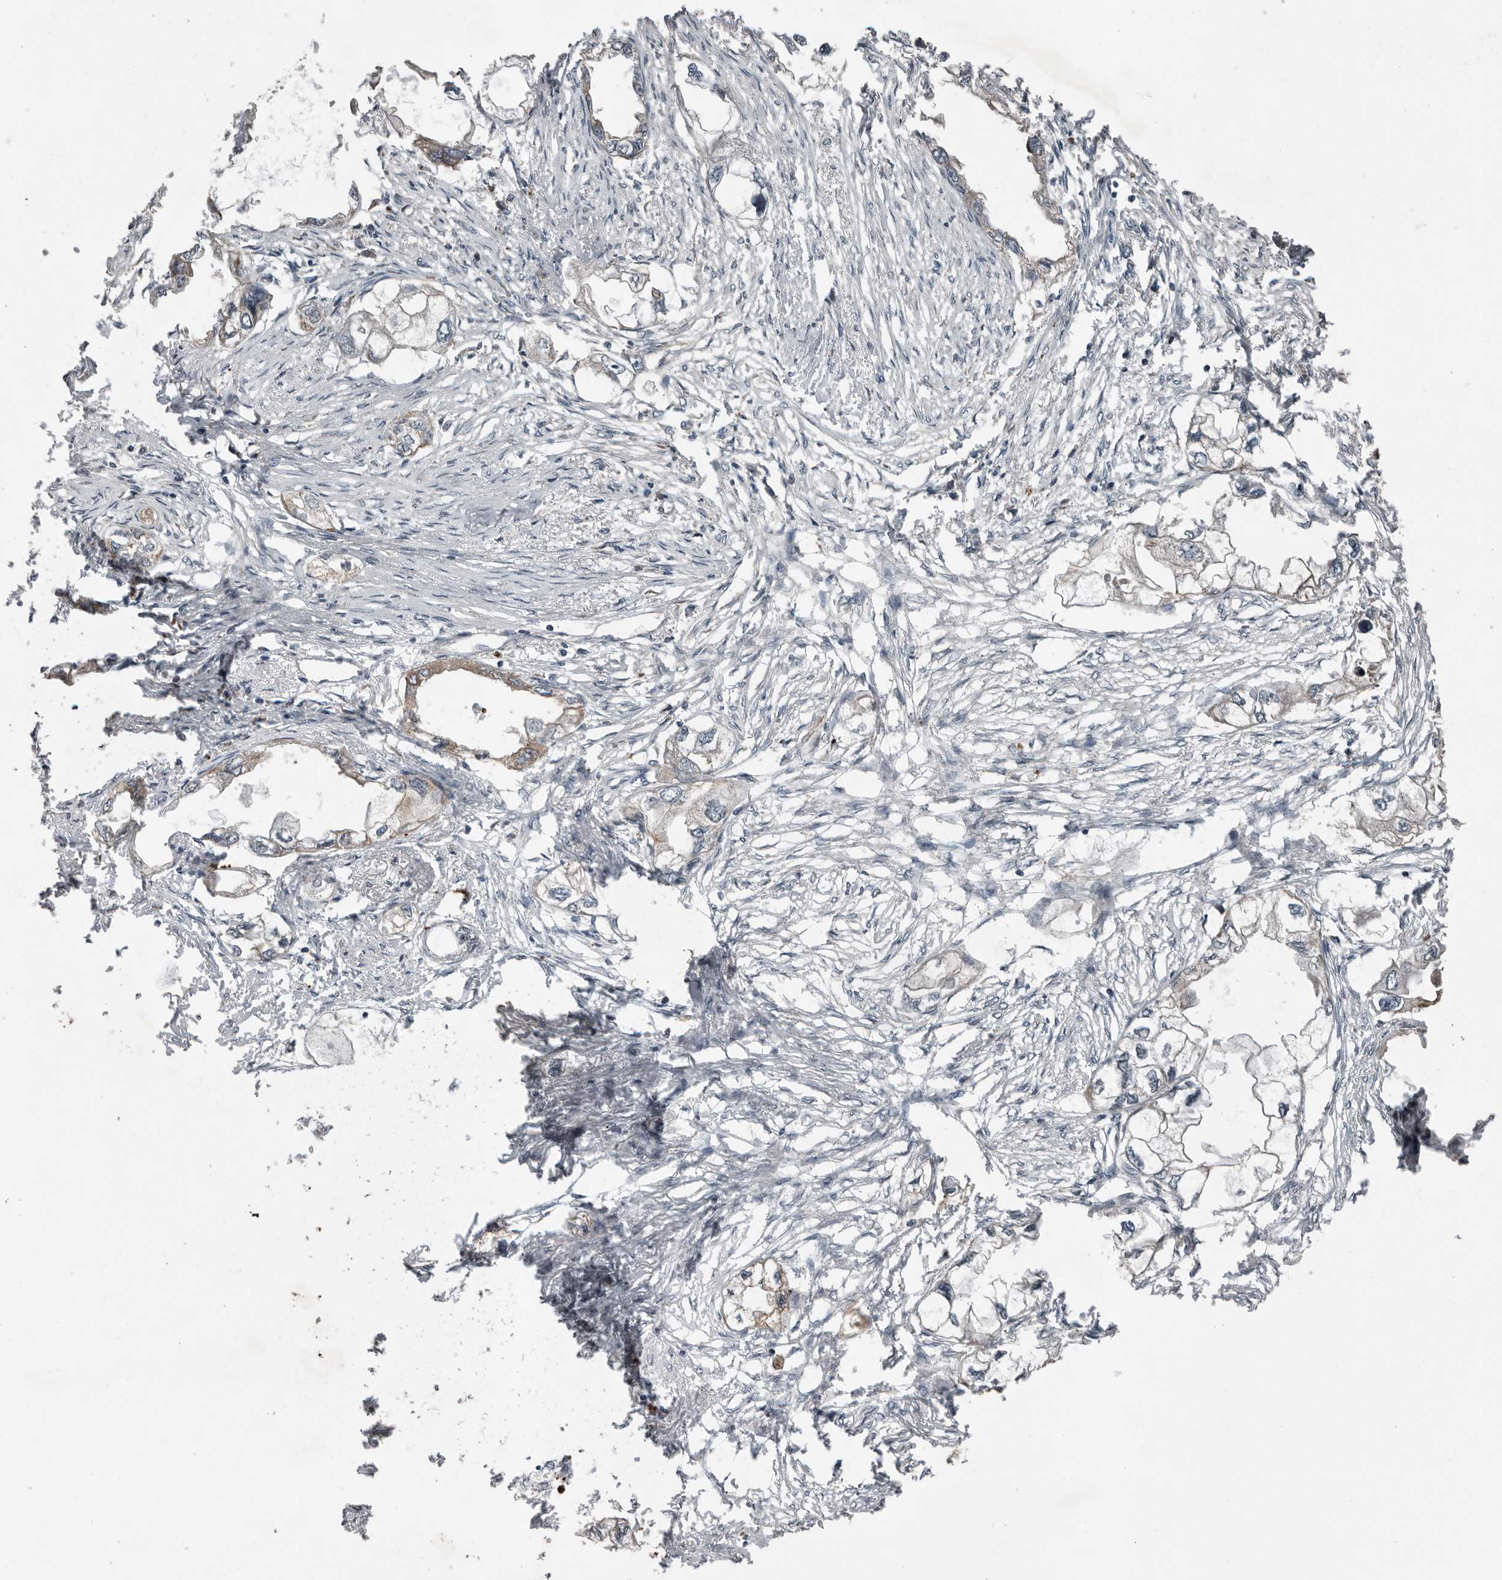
{"staining": {"intensity": "weak", "quantity": "<25%", "location": "cytoplasmic/membranous"}, "tissue": "endometrial cancer", "cell_type": "Tumor cells", "image_type": "cancer", "snomed": [{"axis": "morphology", "description": "Adenocarcinoma, NOS"}, {"axis": "morphology", "description": "Adenocarcinoma, metastatic, NOS"}, {"axis": "topography", "description": "Adipose tissue"}, {"axis": "topography", "description": "Endometrium"}], "caption": "Immunohistochemistry (IHC) of human adenocarcinoma (endometrial) reveals no staining in tumor cells. The staining was performed using DAB to visualize the protein expression in brown, while the nuclei were stained in blue with hematoxylin (Magnification: 20x).", "gene": "YOD1", "patient": {"sex": "female", "age": 67}}